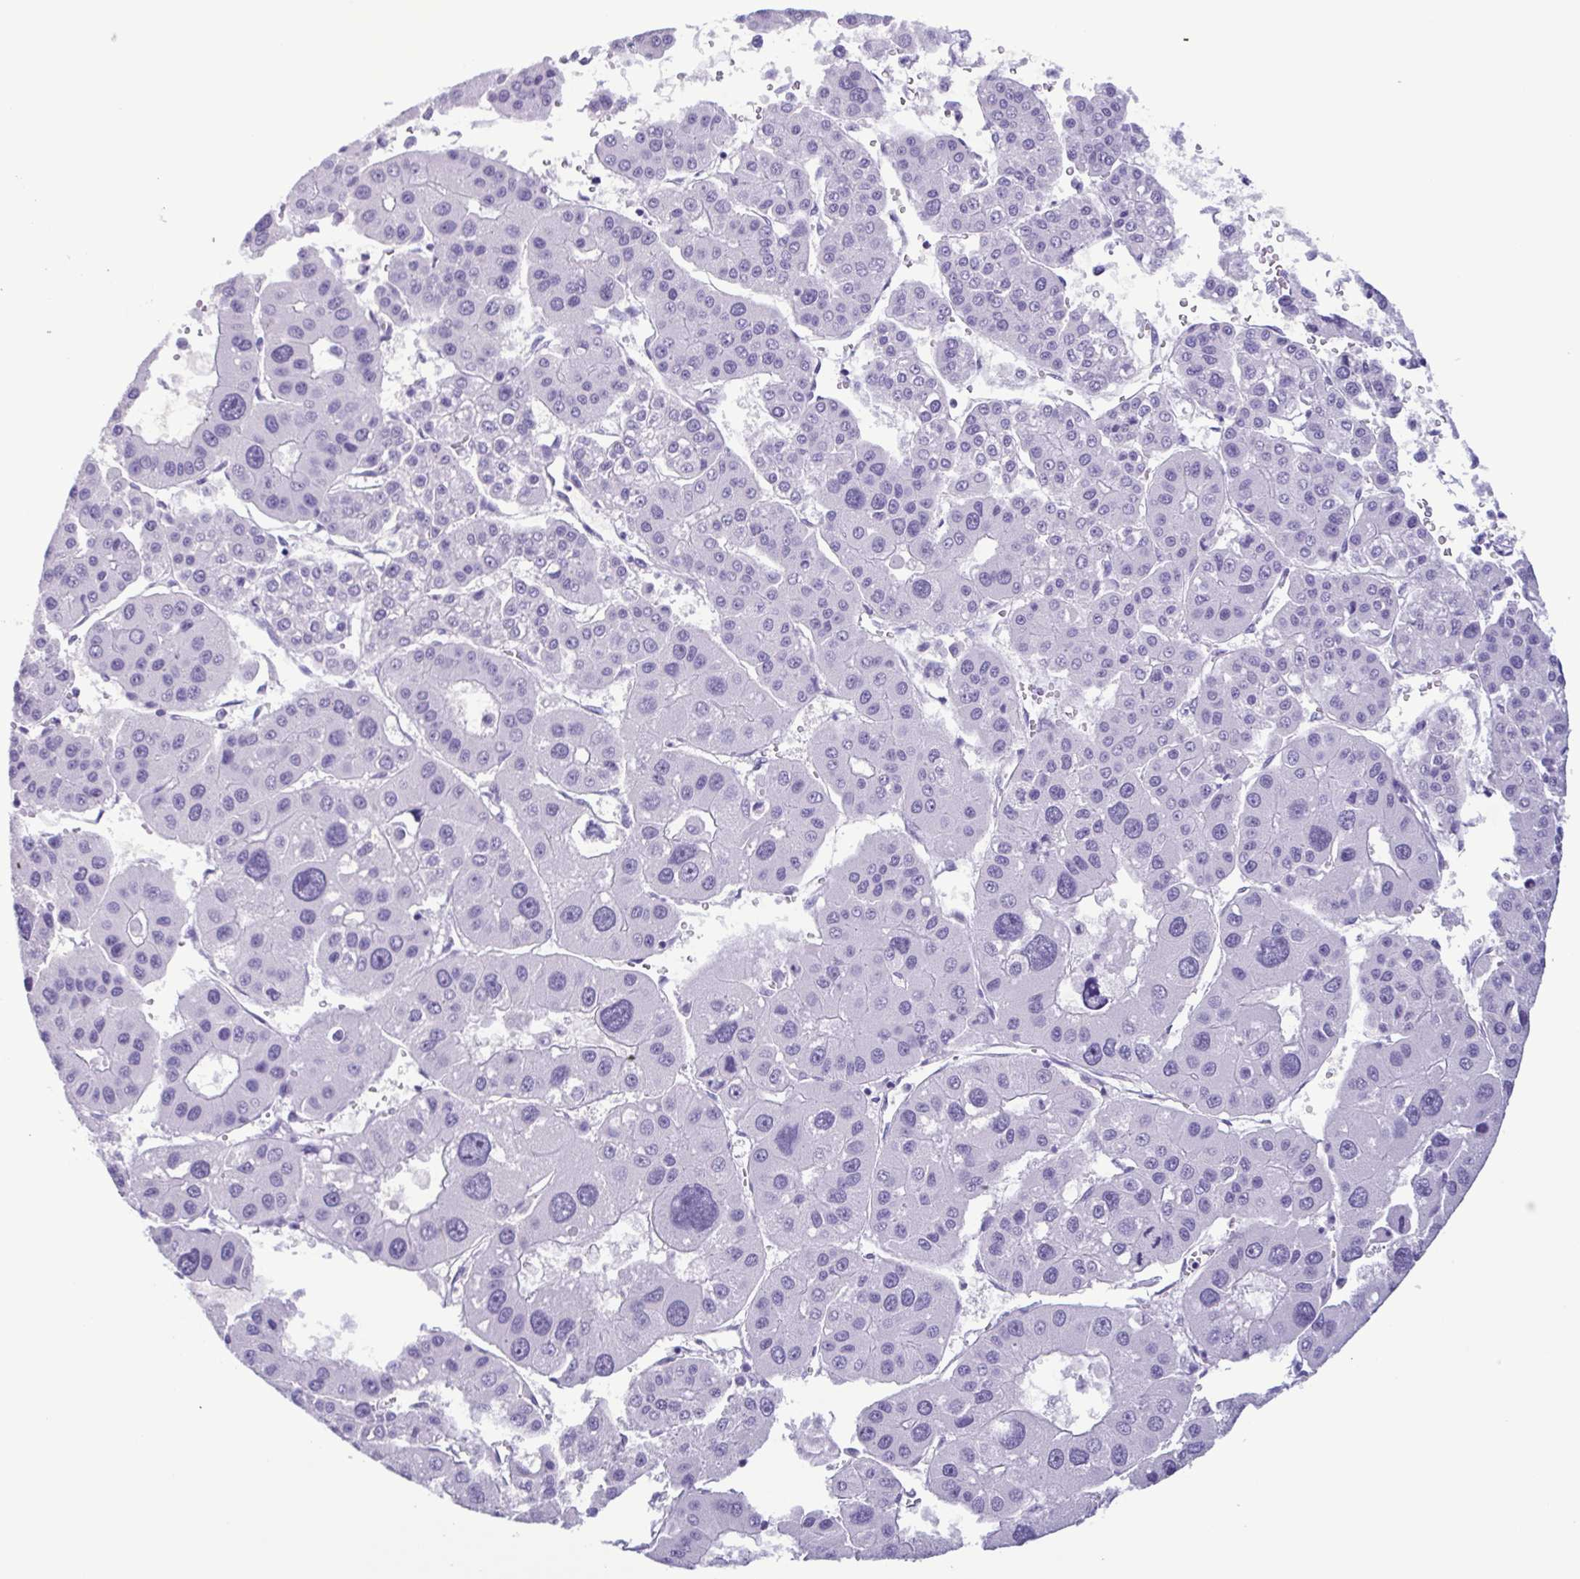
{"staining": {"intensity": "negative", "quantity": "none", "location": "none"}, "tissue": "liver cancer", "cell_type": "Tumor cells", "image_type": "cancer", "snomed": [{"axis": "morphology", "description": "Carcinoma, Hepatocellular, NOS"}, {"axis": "topography", "description": "Liver"}], "caption": "Tumor cells show no significant protein staining in liver cancer (hepatocellular carcinoma).", "gene": "LTF", "patient": {"sex": "male", "age": 73}}